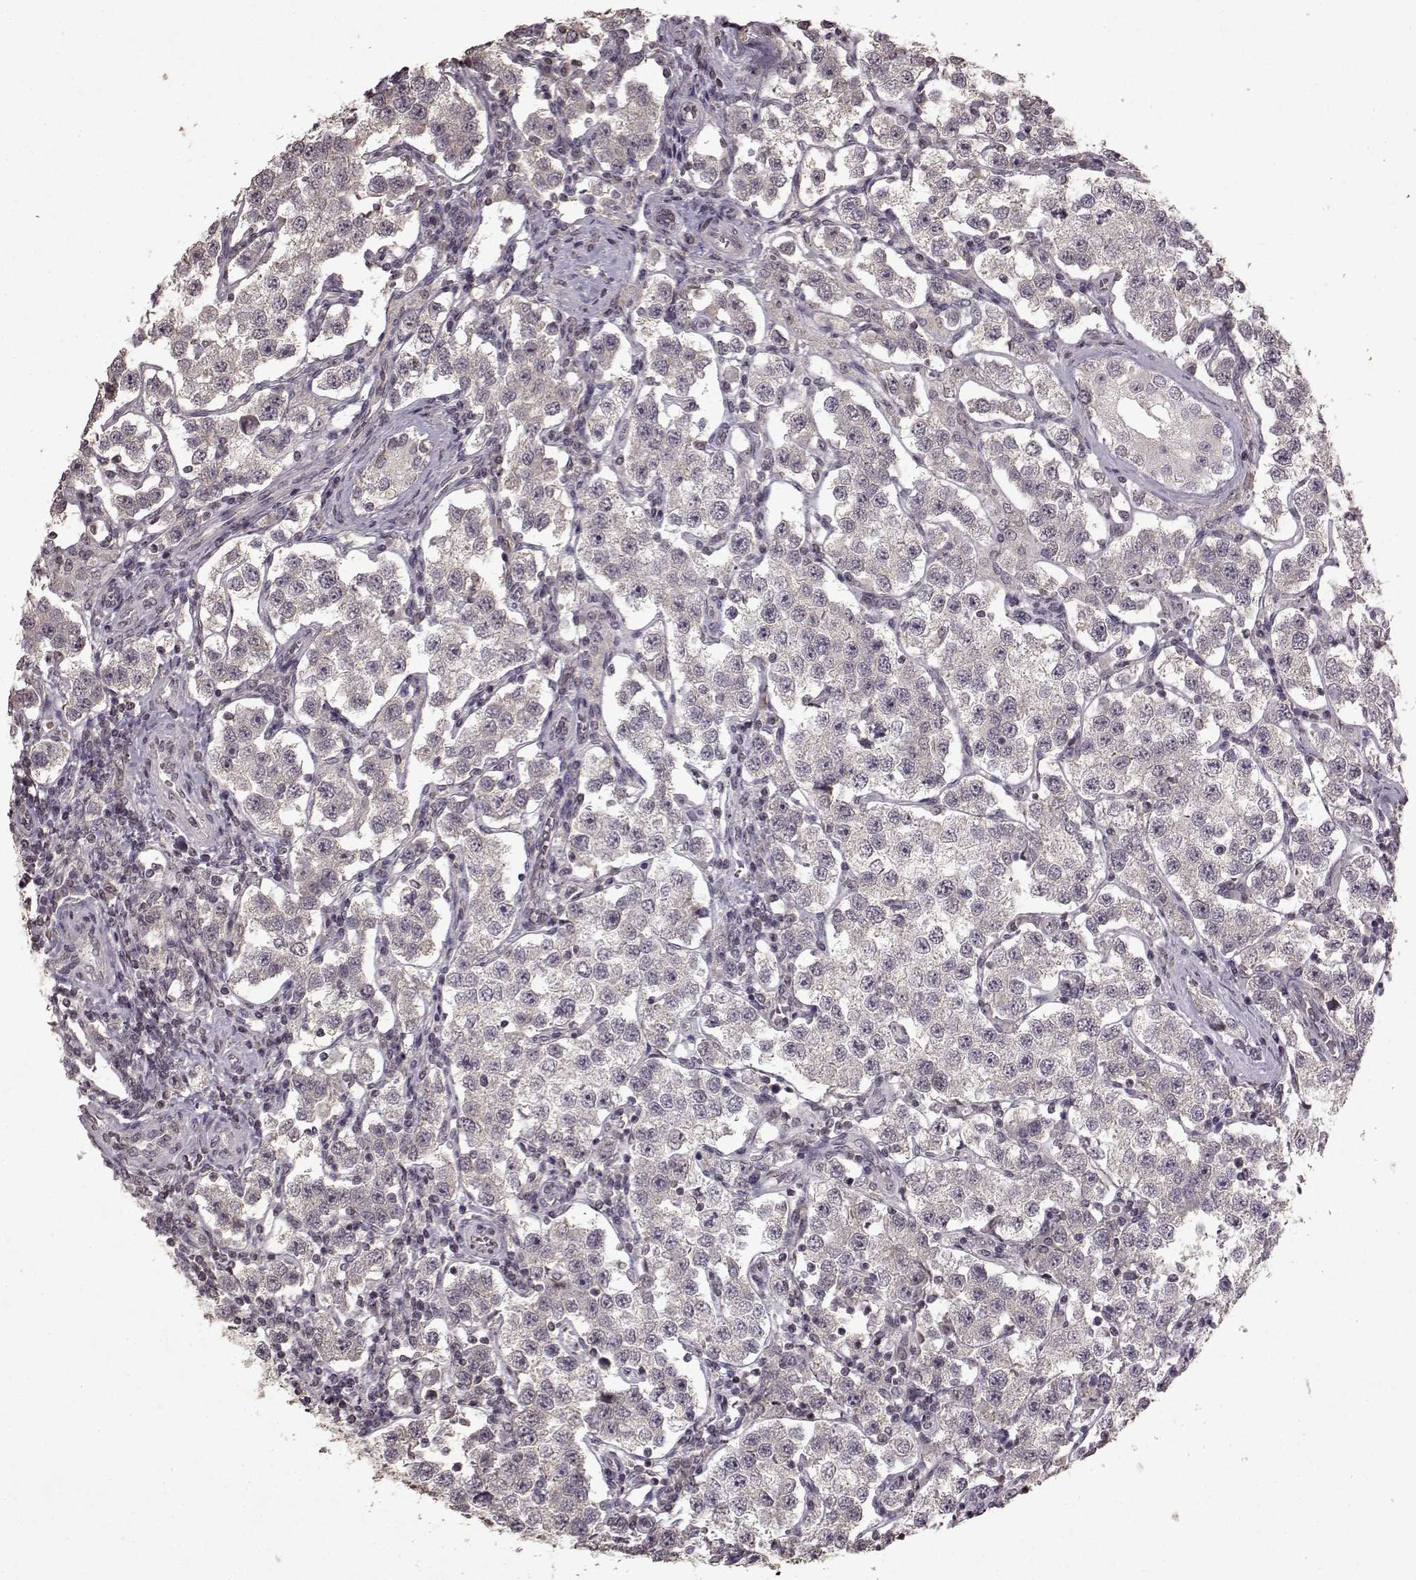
{"staining": {"intensity": "negative", "quantity": "none", "location": "none"}, "tissue": "testis cancer", "cell_type": "Tumor cells", "image_type": "cancer", "snomed": [{"axis": "morphology", "description": "Seminoma, NOS"}, {"axis": "topography", "description": "Testis"}], "caption": "A micrograph of testis cancer (seminoma) stained for a protein displays no brown staining in tumor cells.", "gene": "LHB", "patient": {"sex": "male", "age": 37}}